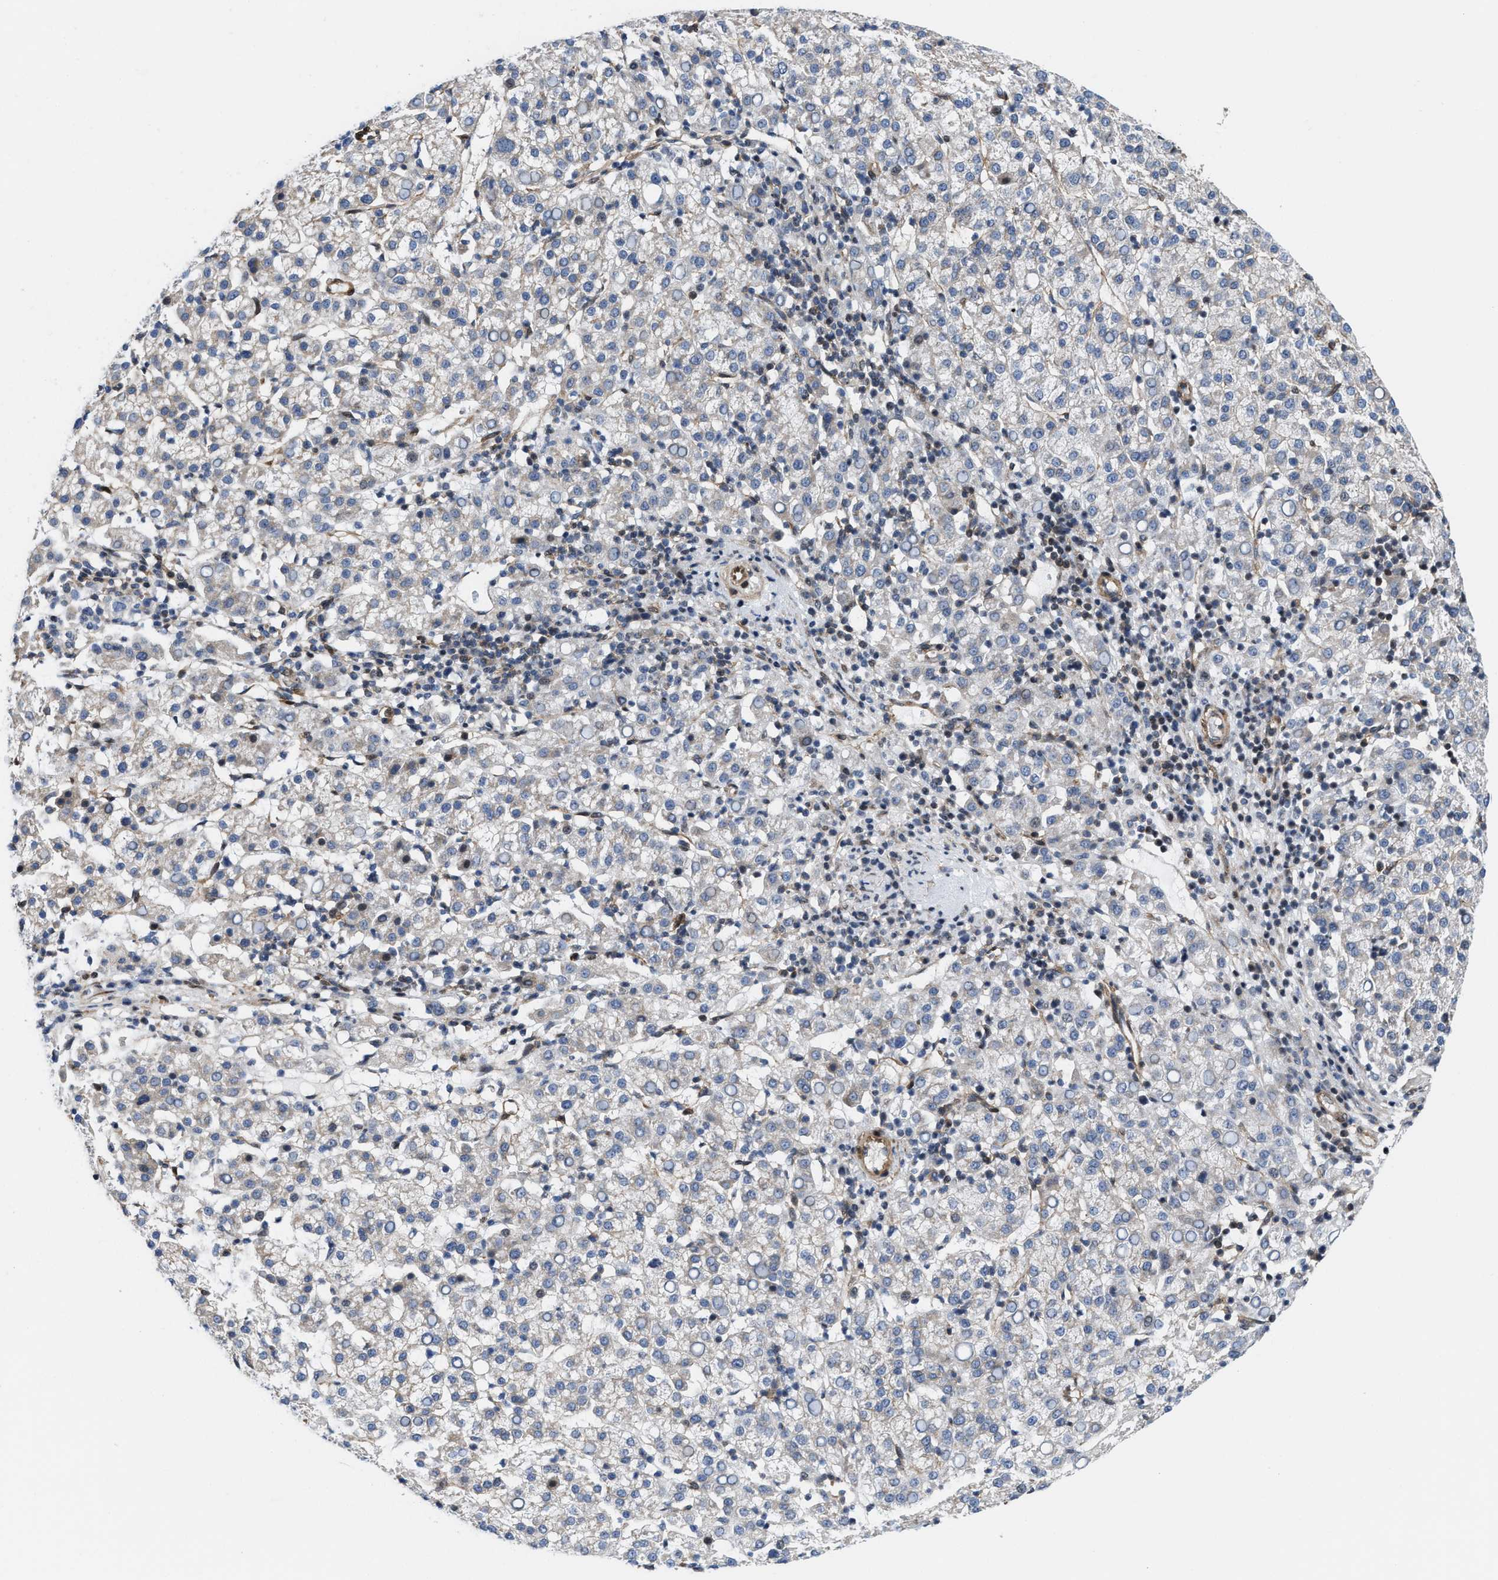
{"staining": {"intensity": "negative", "quantity": "none", "location": "none"}, "tissue": "liver cancer", "cell_type": "Tumor cells", "image_type": "cancer", "snomed": [{"axis": "morphology", "description": "Carcinoma, Hepatocellular, NOS"}, {"axis": "topography", "description": "Liver"}], "caption": "Liver cancer (hepatocellular carcinoma) stained for a protein using immunohistochemistry displays no expression tumor cells.", "gene": "TGFB1I1", "patient": {"sex": "female", "age": 58}}